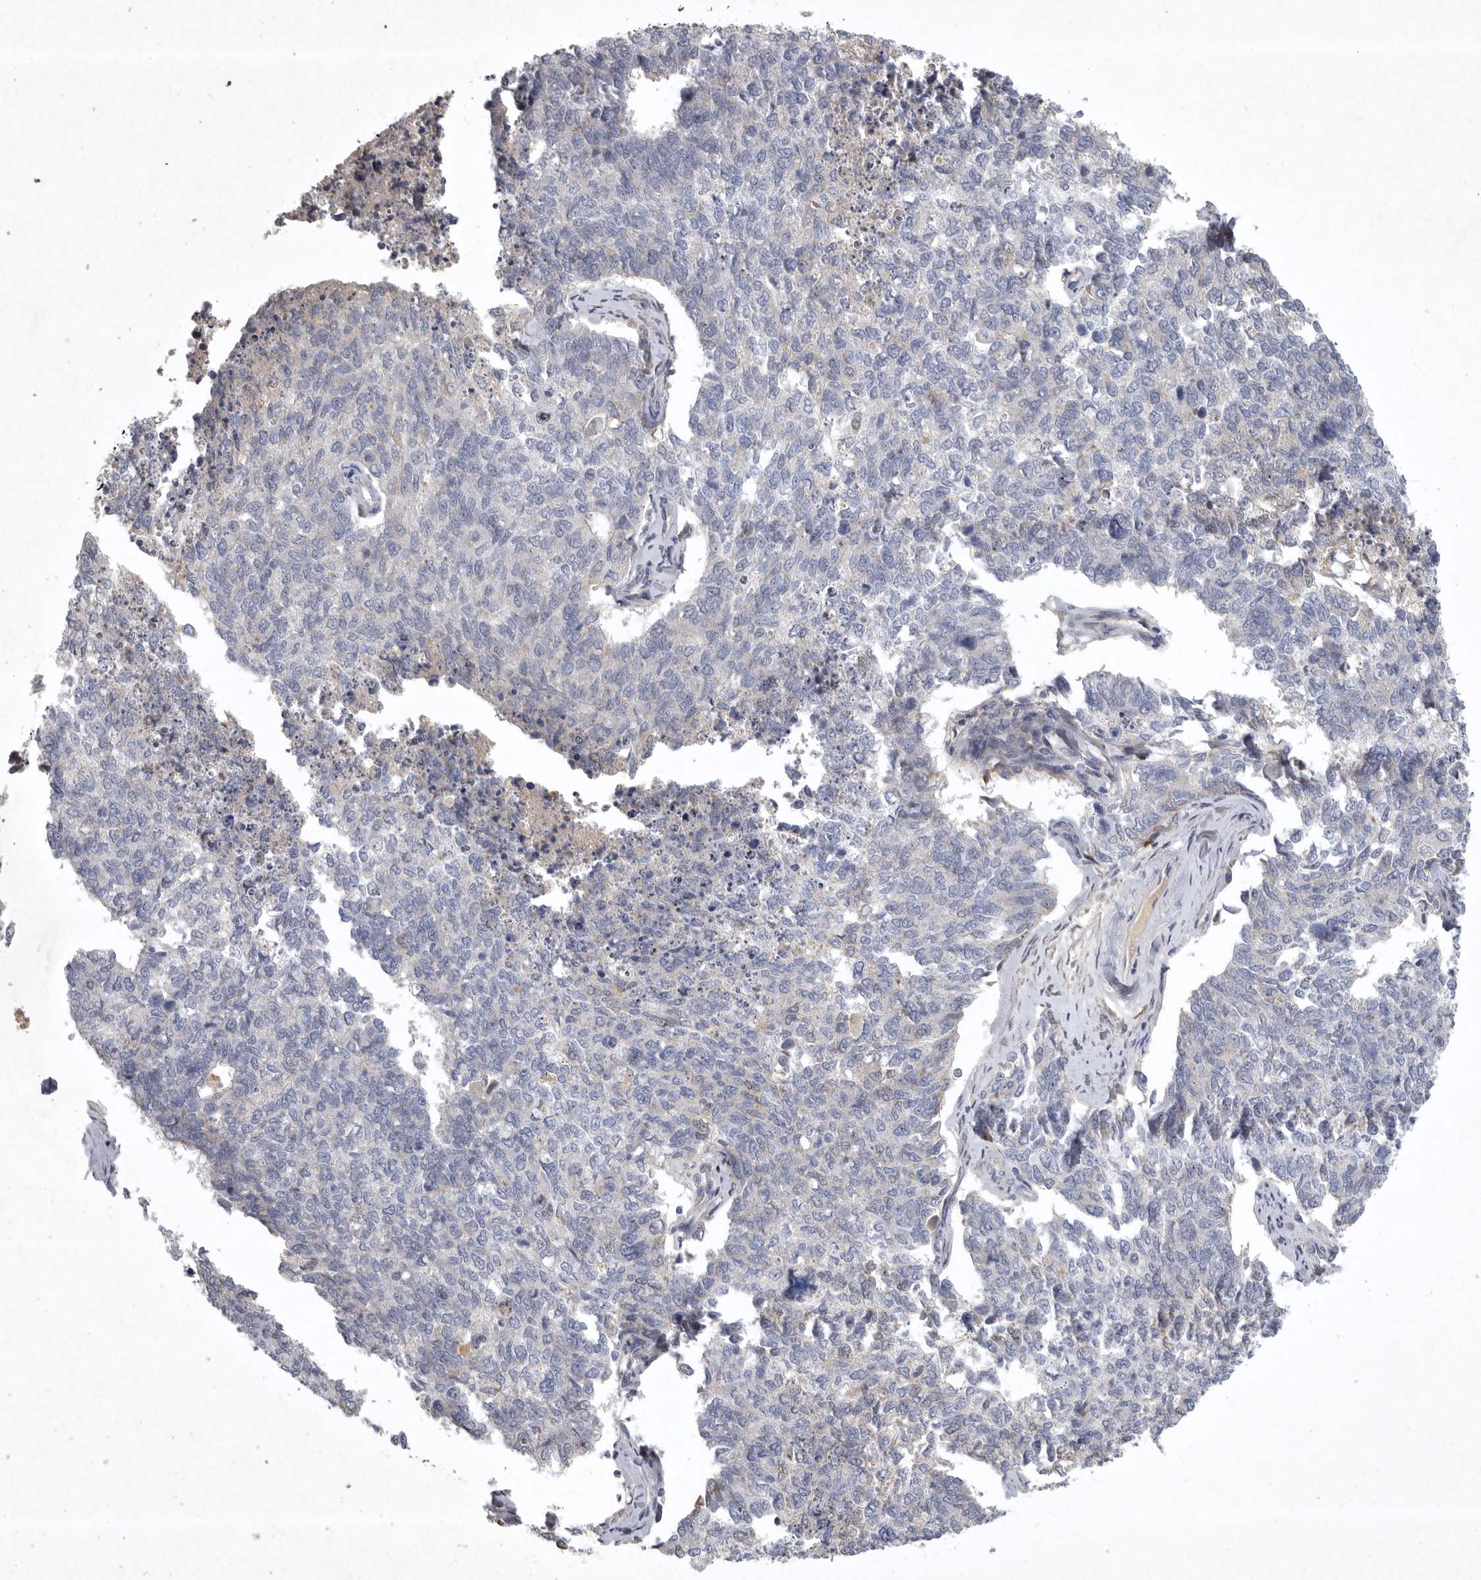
{"staining": {"intensity": "negative", "quantity": "none", "location": "none"}, "tissue": "cervical cancer", "cell_type": "Tumor cells", "image_type": "cancer", "snomed": [{"axis": "morphology", "description": "Squamous cell carcinoma, NOS"}, {"axis": "topography", "description": "Cervix"}], "caption": "Human cervical cancer stained for a protein using immunohistochemistry (IHC) demonstrates no positivity in tumor cells.", "gene": "LAMTOR3", "patient": {"sex": "female", "age": 63}}